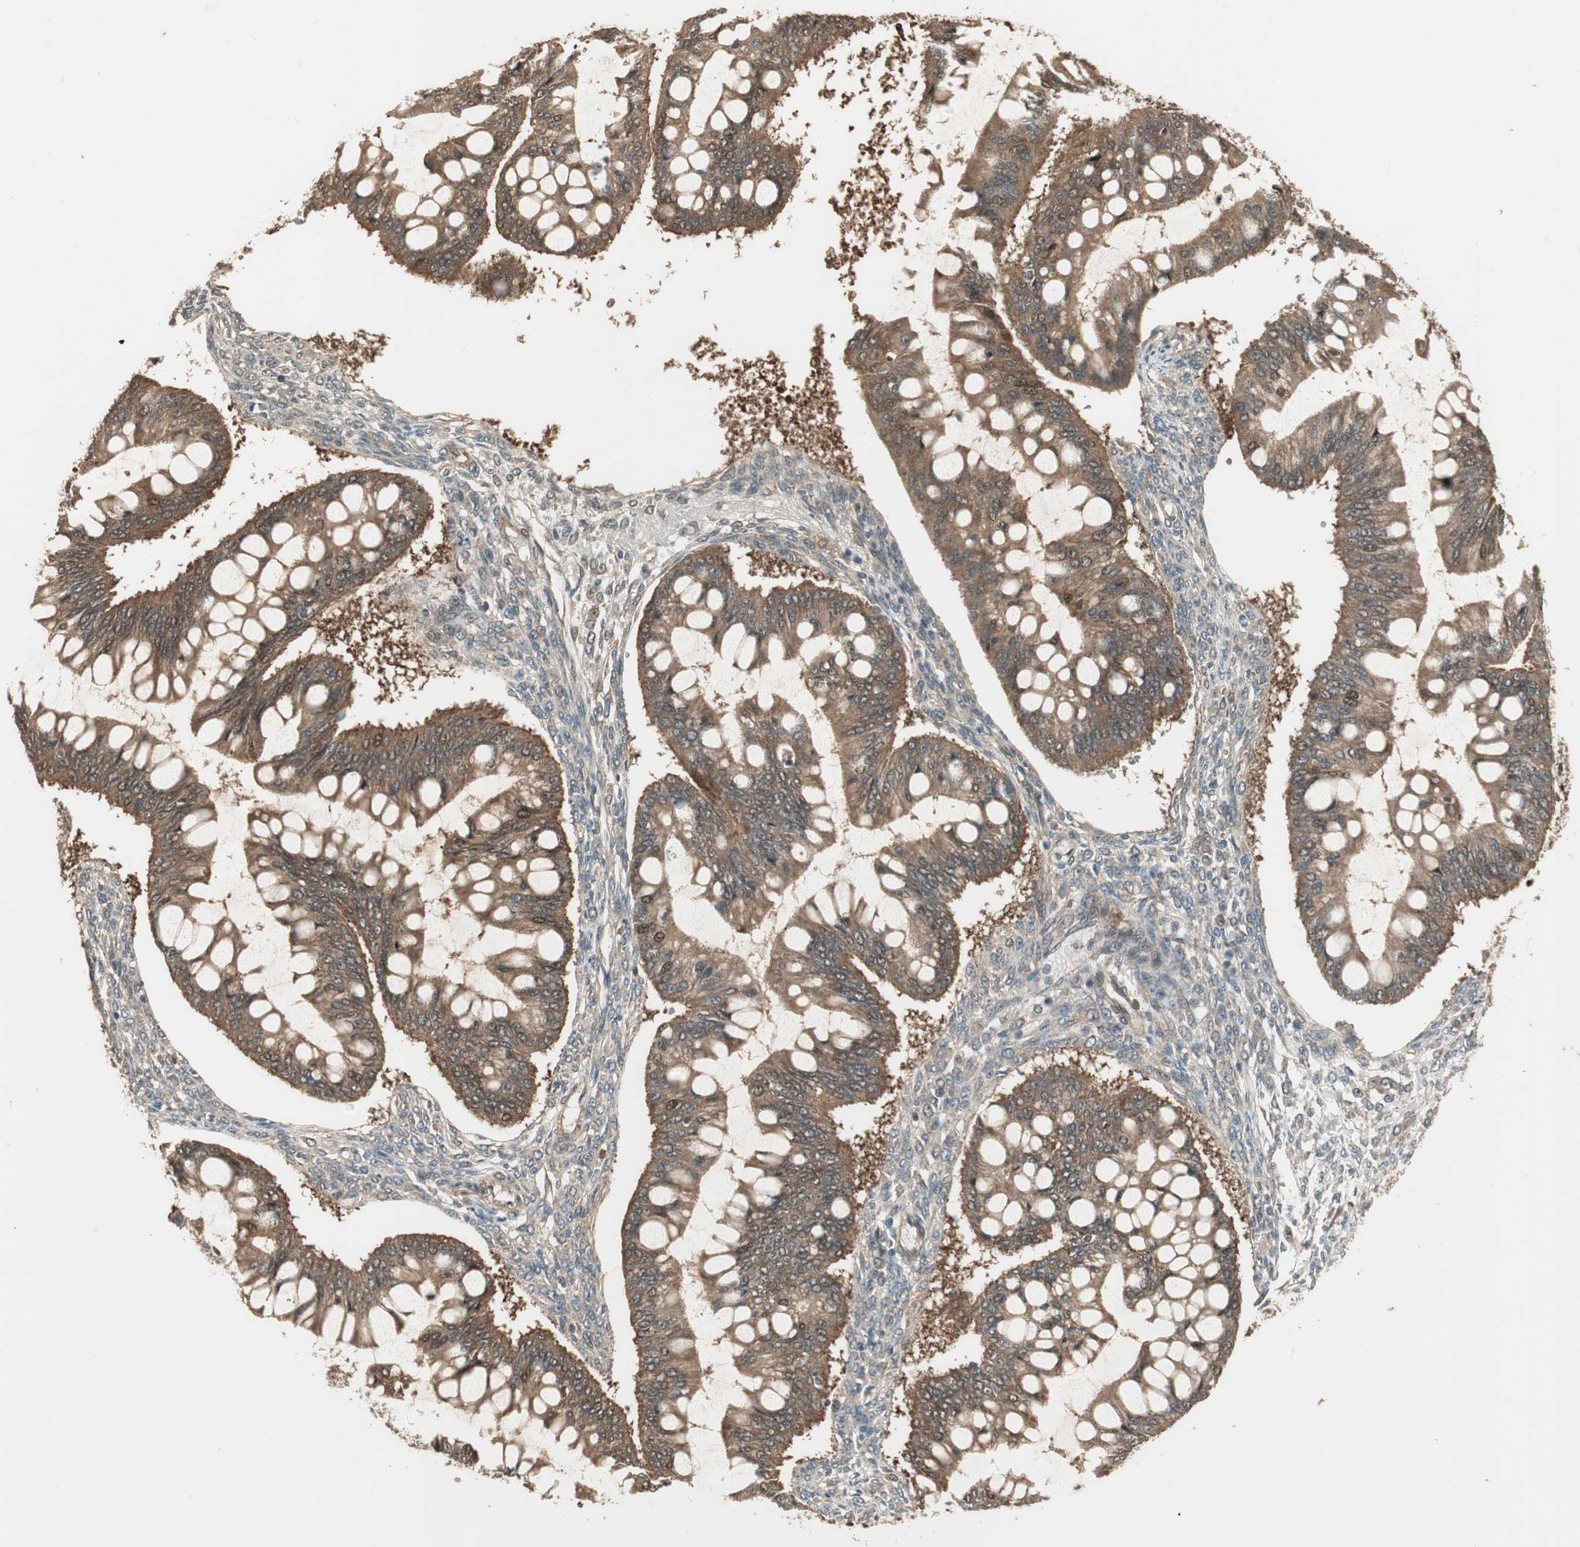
{"staining": {"intensity": "moderate", "quantity": ">75%", "location": "cytoplasmic/membranous,nuclear"}, "tissue": "ovarian cancer", "cell_type": "Tumor cells", "image_type": "cancer", "snomed": [{"axis": "morphology", "description": "Cystadenocarcinoma, mucinous, NOS"}, {"axis": "topography", "description": "Ovary"}], "caption": "About >75% of tumor cells in human ovarian cancer (mucinous cystadenocarcinoma) demonstrate moderate cytoplasmic/membranous and nuclear protein staining as visualized by brown immunohistochemical staining.", "gene": "CNOT4", "patient": {"sex": "female", "age": 73}}